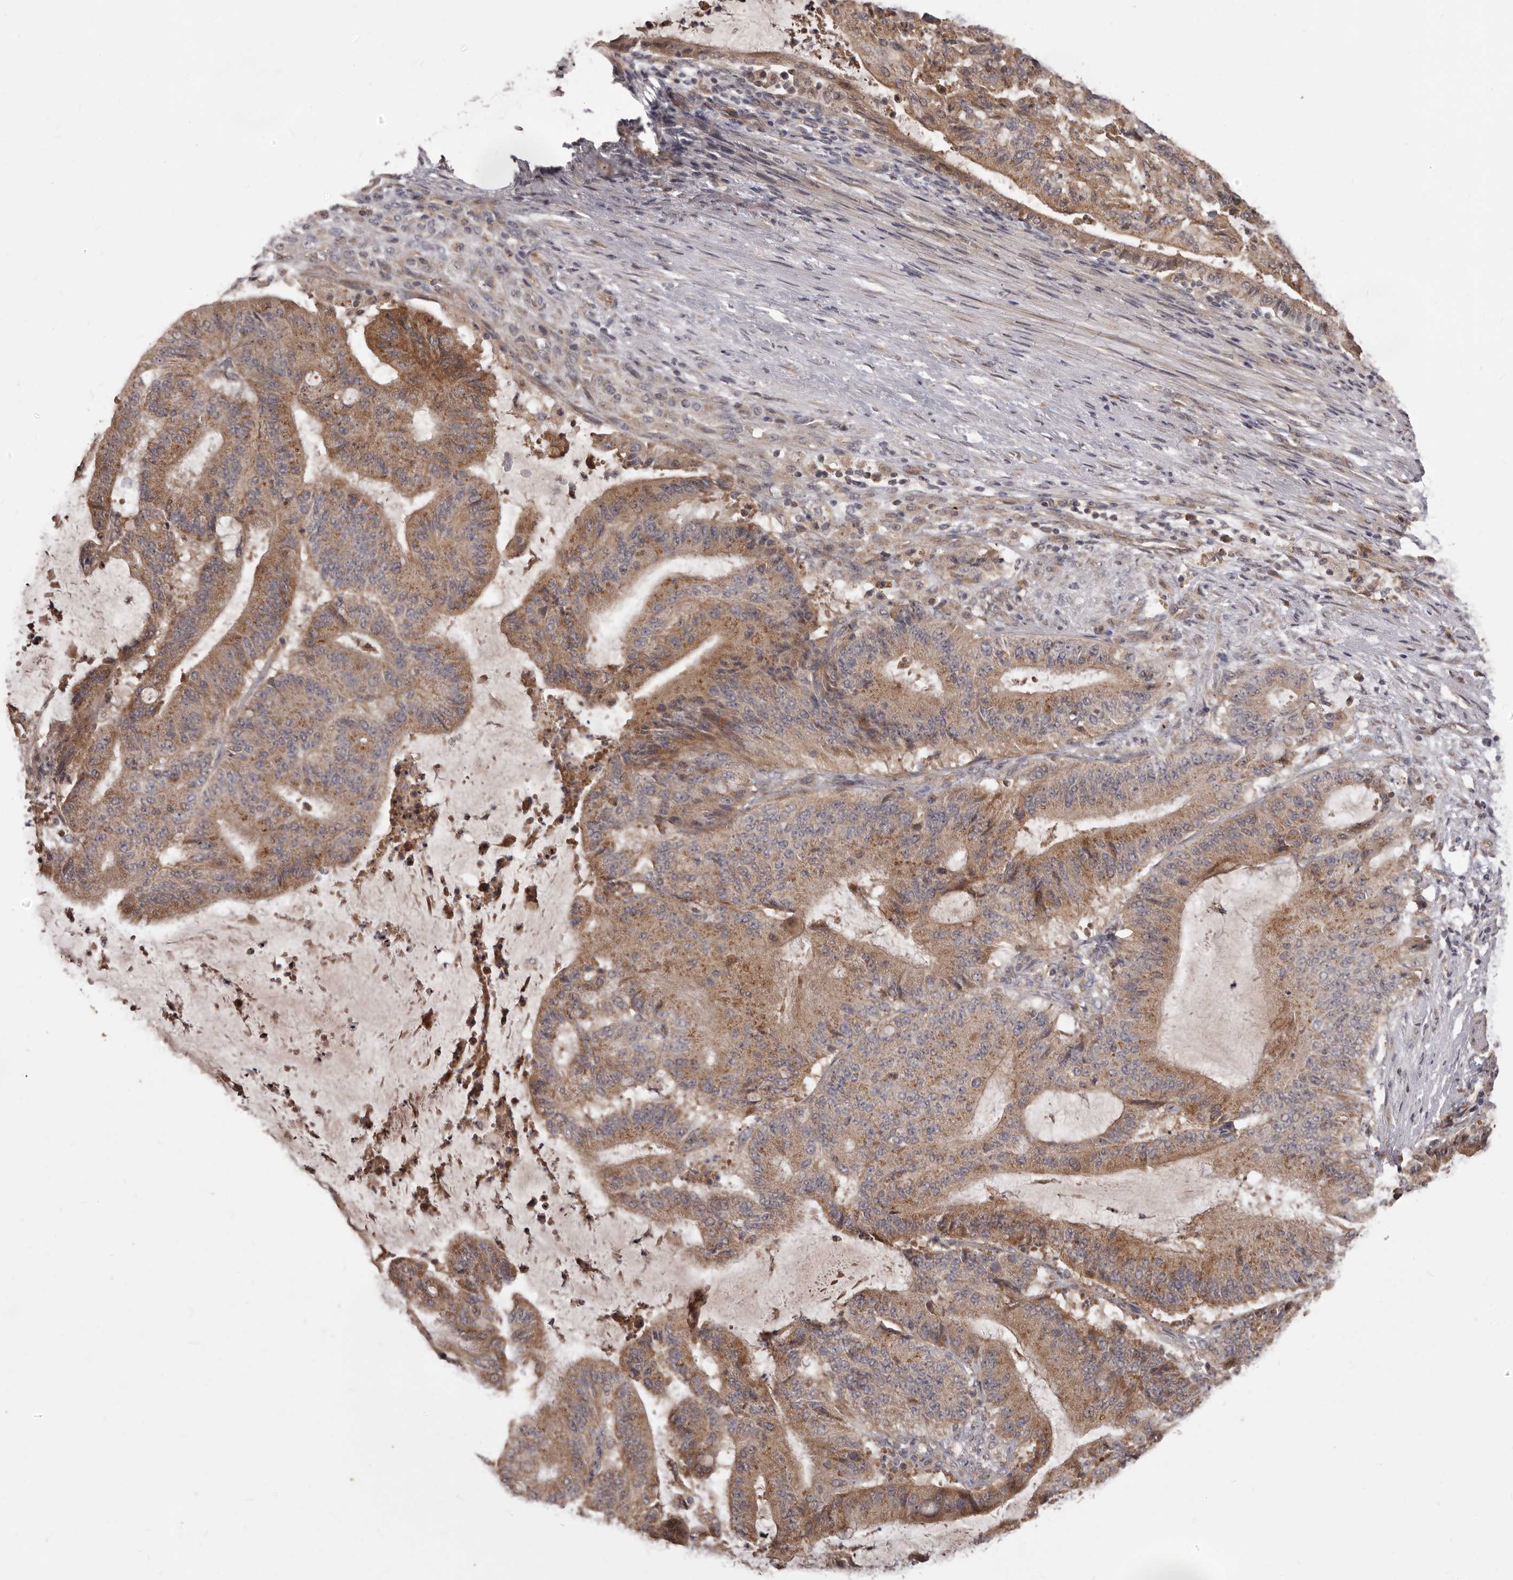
{"staining": {"intensity": "strong", "quantity": "25%-75%", "location": "cytoplasmic/membranous"}, "tissue": "liver cancer", "cell_type": "Tumor cells", "image_type": "cancer", "snomed": [{"axis": "morphology", "description": "Normal tissue, NOS"}, {"axis": "morphology", "description": "Cholangiocarcinoma"}, {"axis": "topography", "description": "Liver"}, {"axis": "topography", "description": "Peripheral nerve tissue"}], "caption": "This micrograph shows IHC staining of liver cholangiocarcinoma, with high strong cytoplasmic/membranous staining in about 25%-75% of tumor cells.", "gene": "MTO1", "patient": {"sex": "female", "age": 73}}